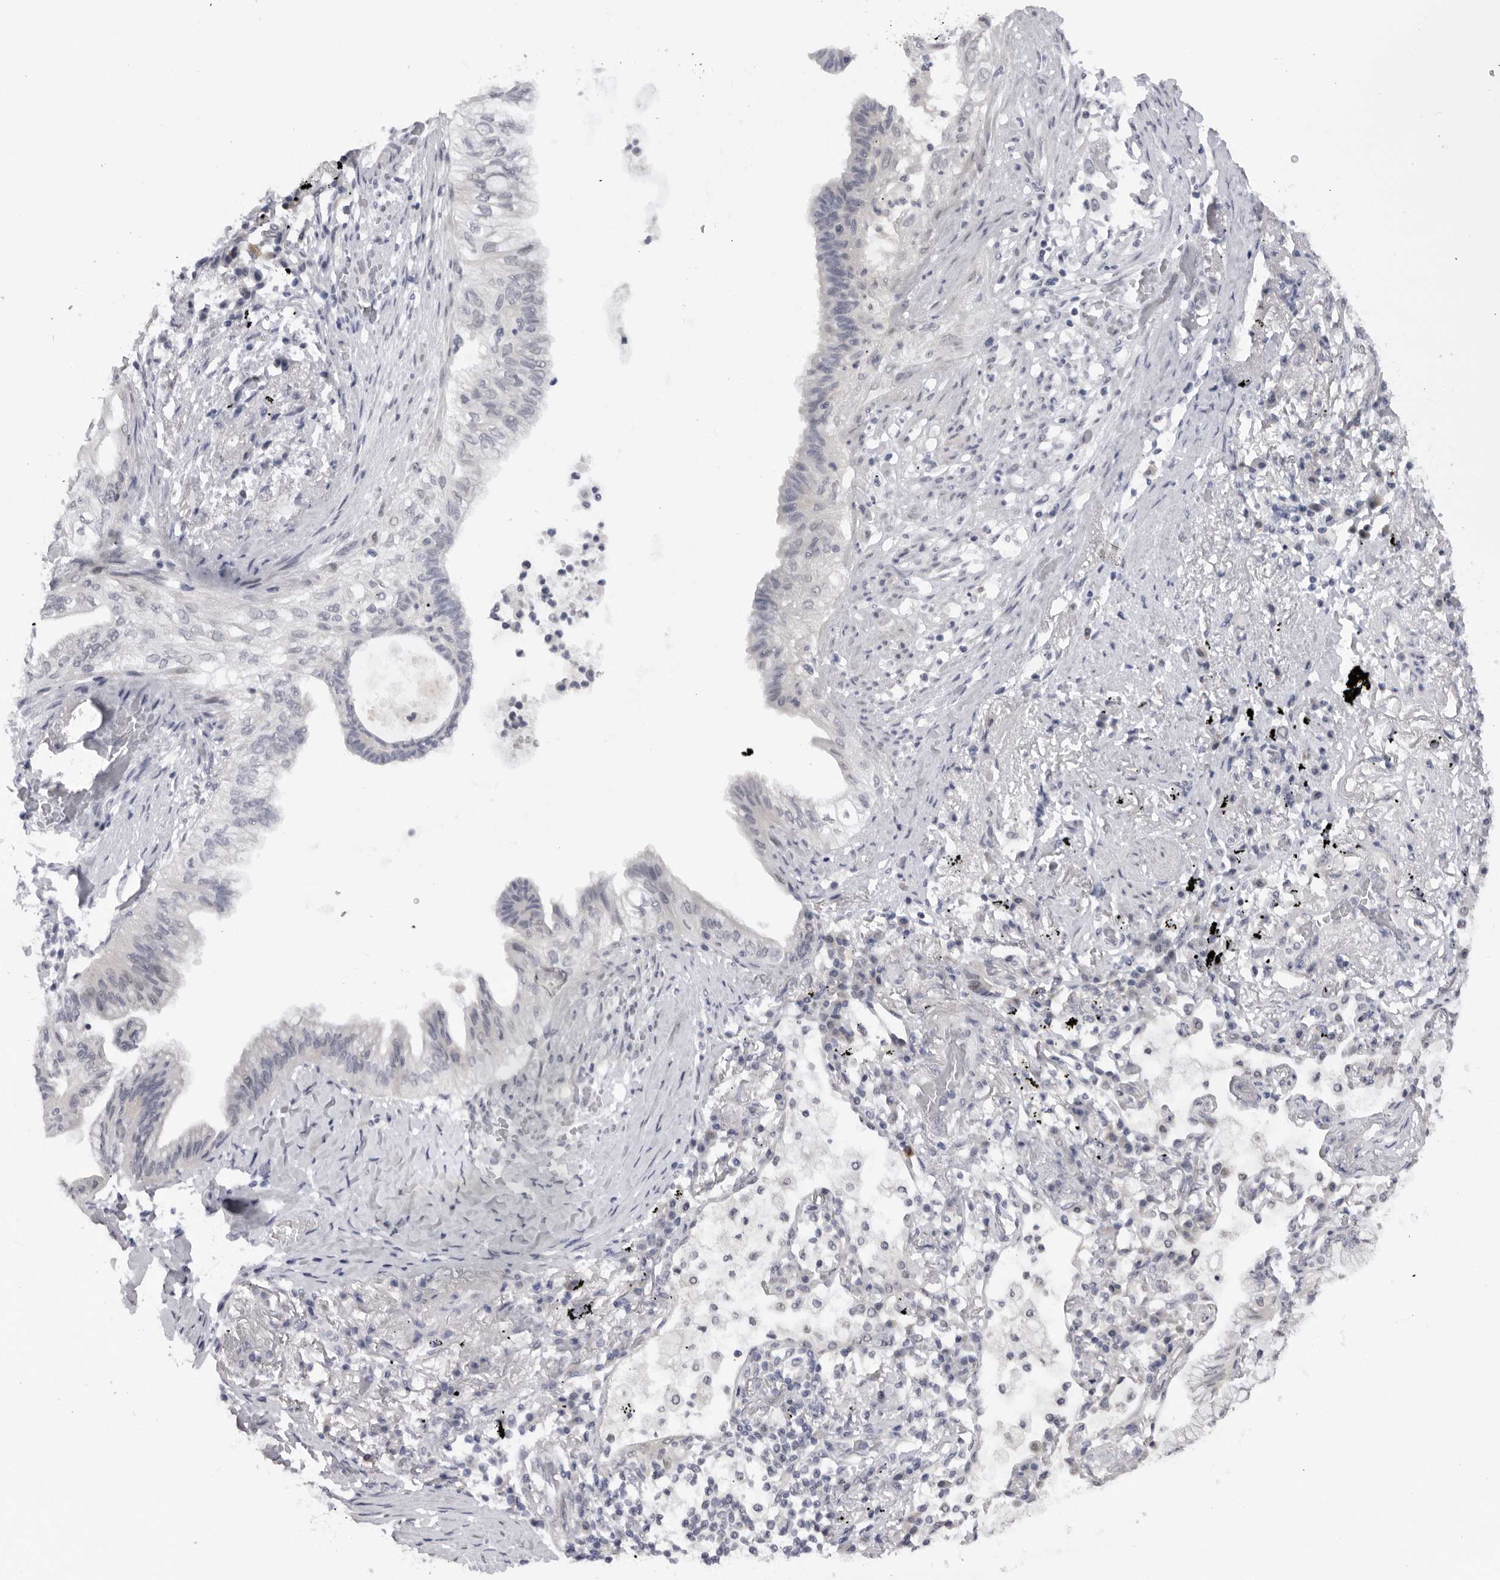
{"staining": {"intensity": "negative", "quantity": "none", "location": "none"}, "tissue": "lung cancer", "cell_type": "Tumor cells", "image_type": "cancer", "snomed": [{"axis": "morphology", "description": "Adenocarcinoma, NOS"}, {"axis": "topography", "description": "Lung"}], "caption": "A high-resolution photomicrograph shows IHC staining of lung cancer (adenocarcinoma), which displays no significant staining in tumor cells. (DAB (3,3'-diaminobenzidine) immunohistochemistry visualized using brightfield microscopy, high magnification).", "gene": "ALPK2", "patient": {"sex": "female", "age": 70}}